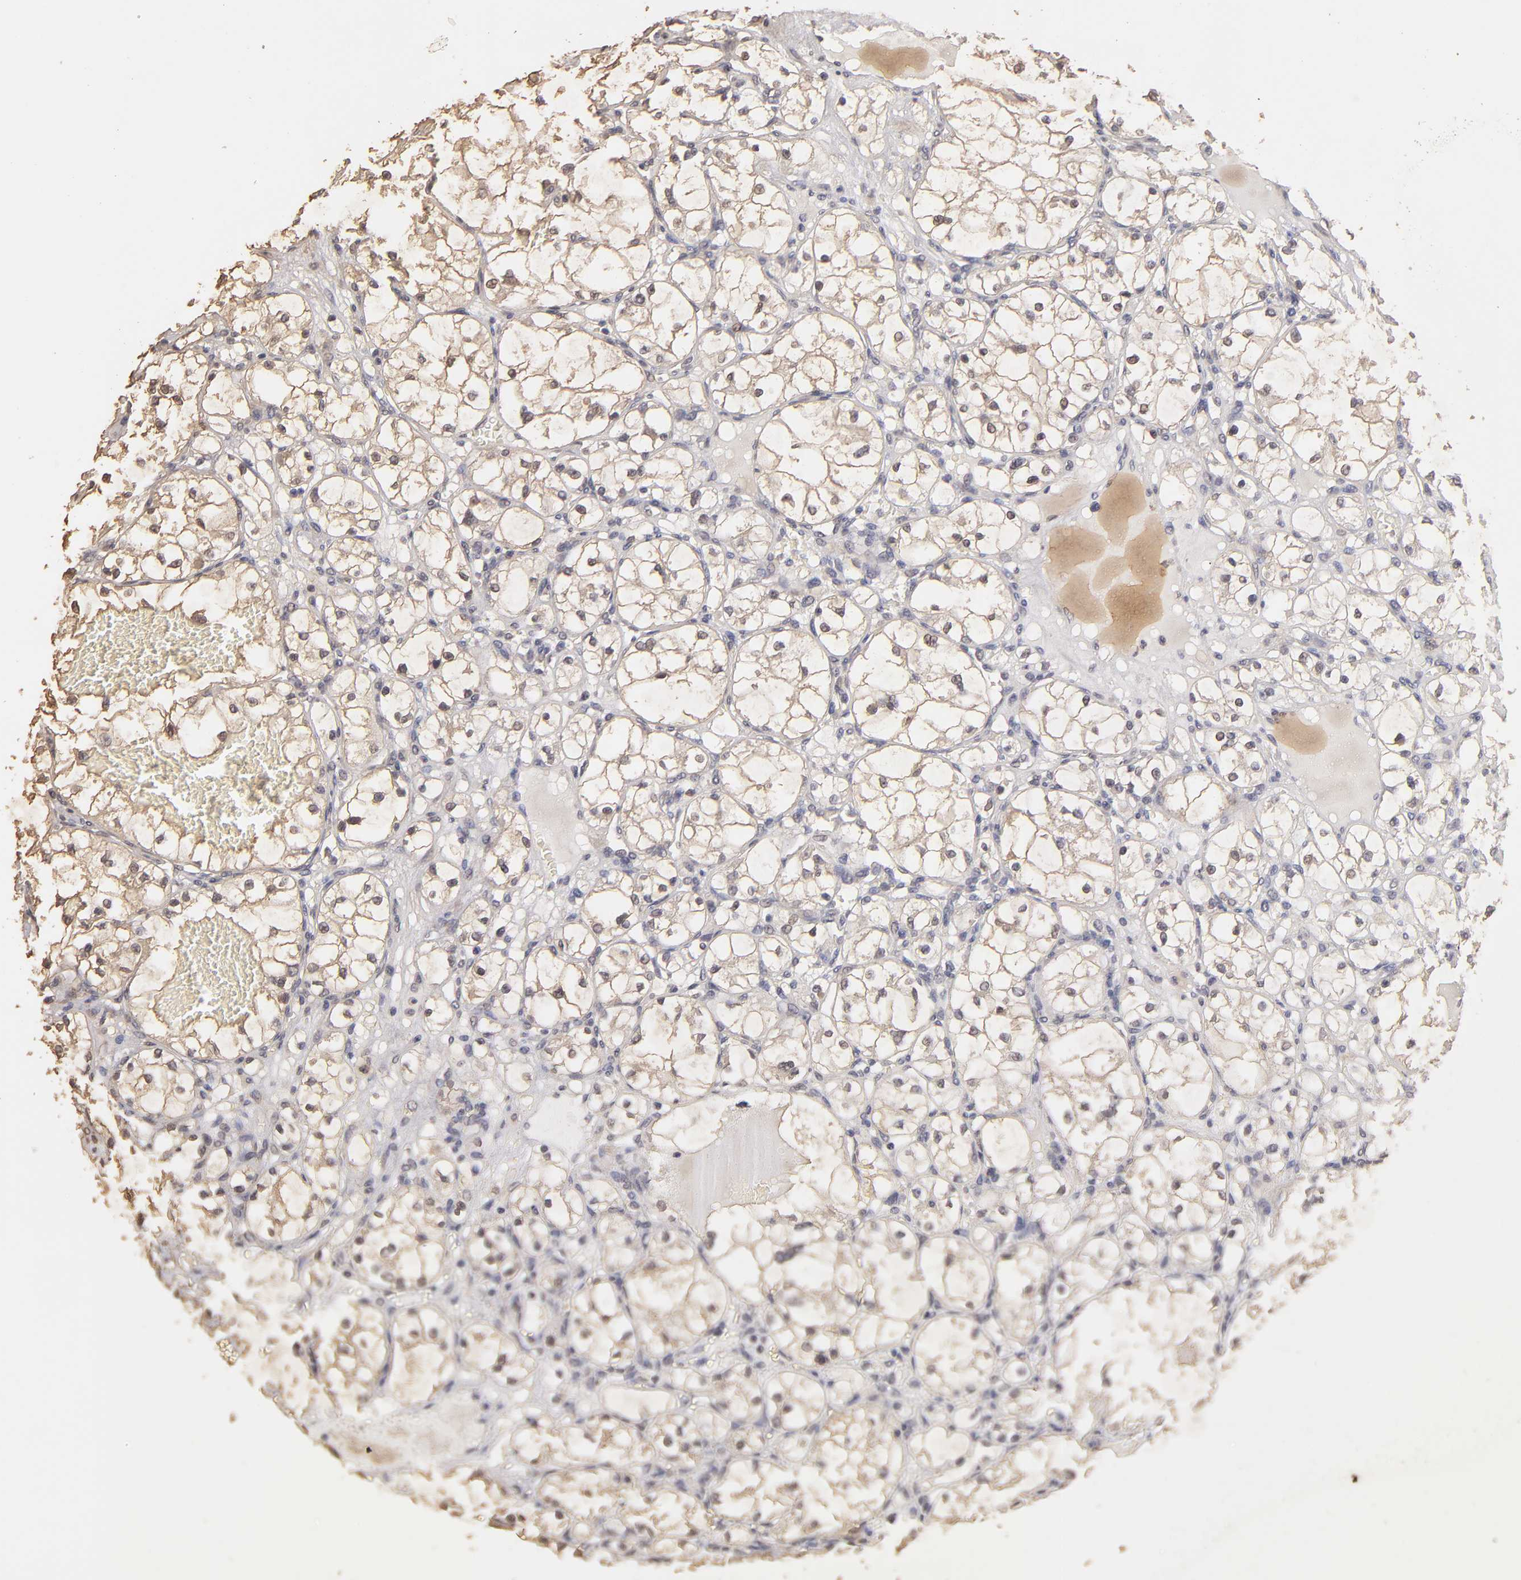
{"staining": {"intensity": "negative", "quantity": "none", "location": "none"}, "tissue": "renal cancer", "cell_type": "Tumor cells", "image_type": "cancer", "snomed": [{"axis": "morphology", "description": "Adenocarcinoma, NOS"}, {"axis": "topography", "description": "Kidney"}], "caption": "Tumor cells are negative for brown protein staining in renal cancer (adenocarcinoma). (DAB immunohistochemistry (IHC) visualized using brightfield microscopy, high magnification).", "gene": "OPHN1", "patient": {"sex": "male", "age": 61}}